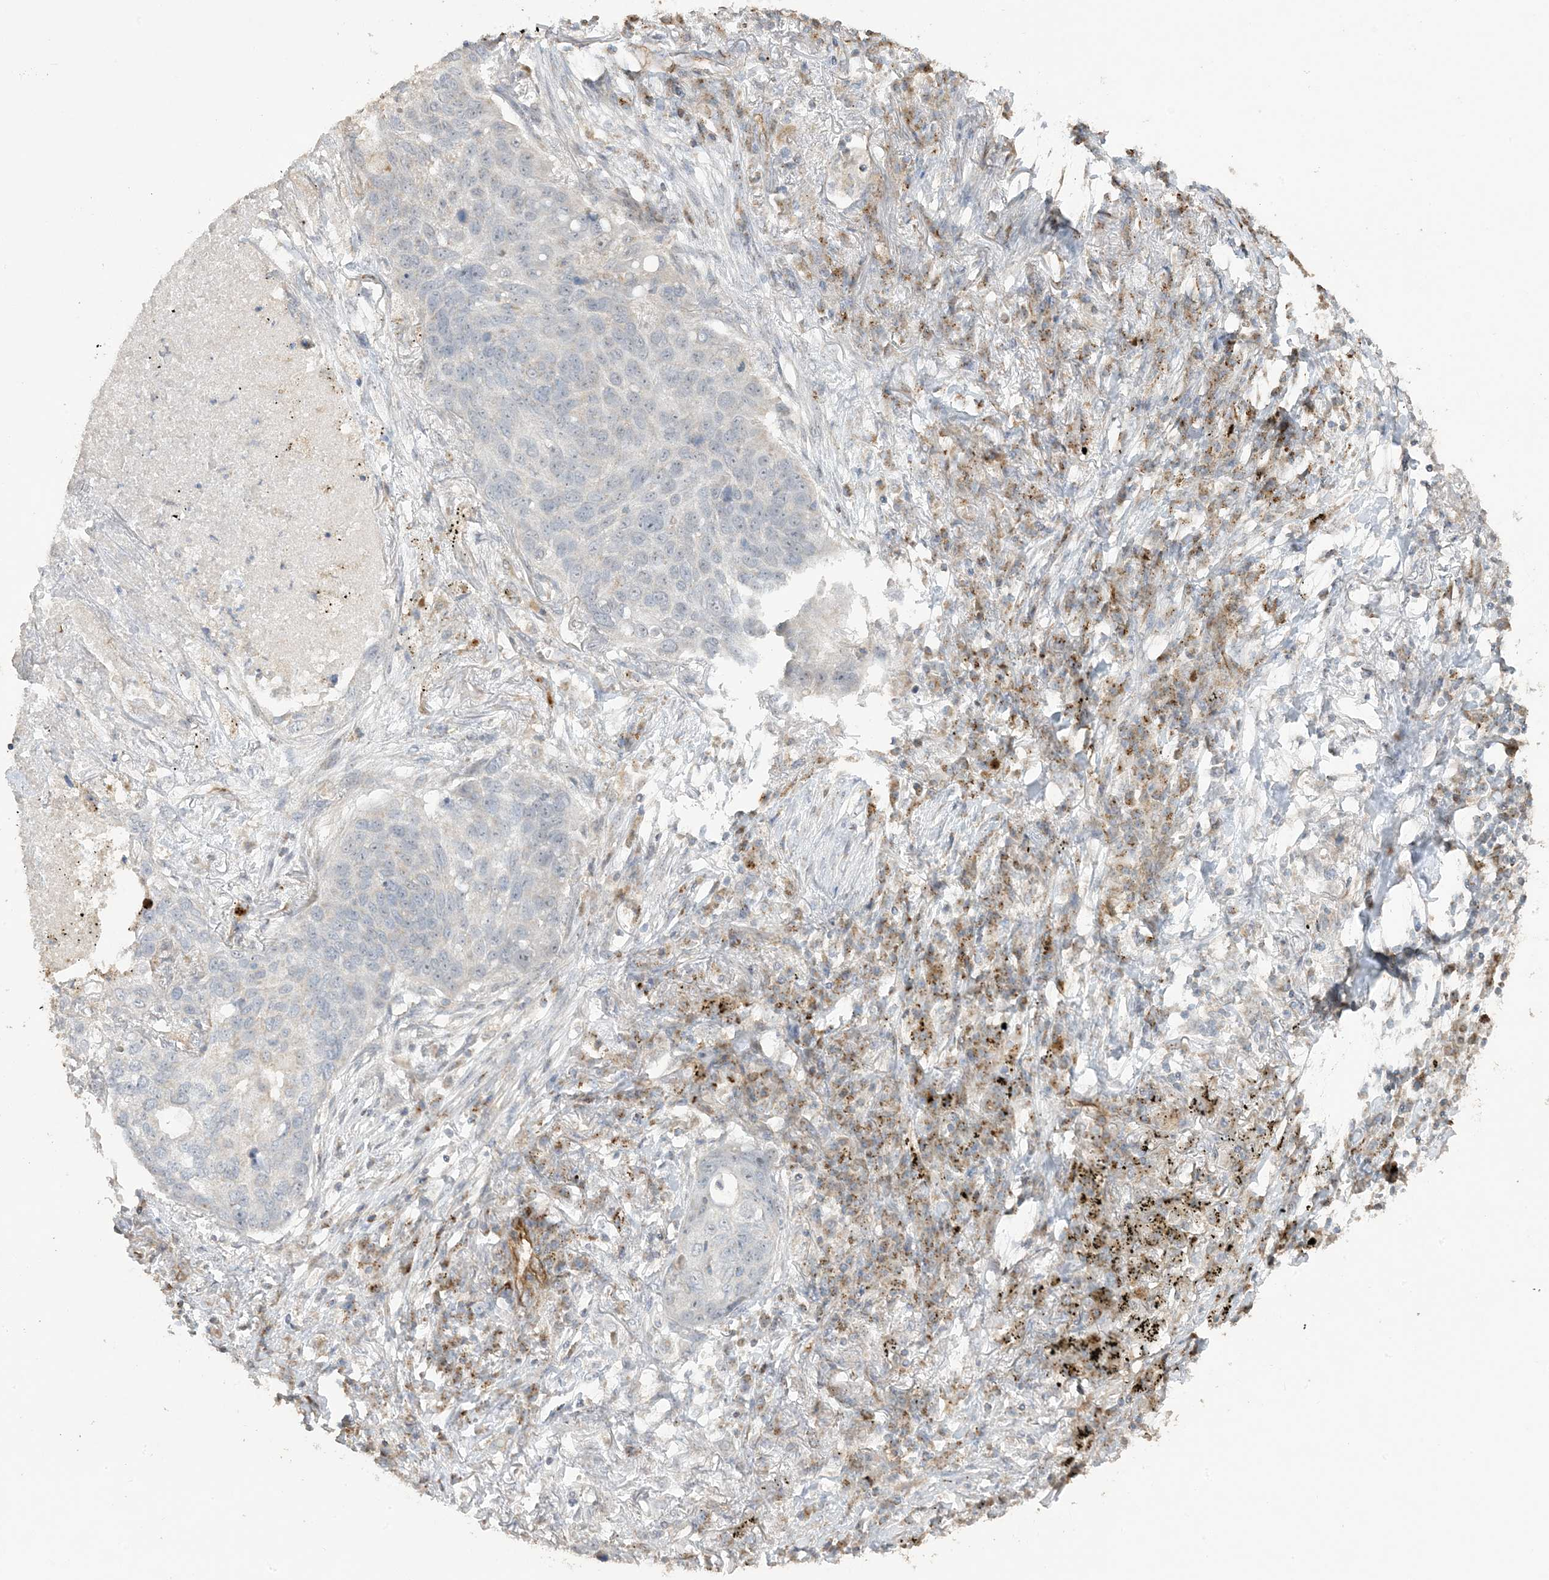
{"staining": {"intensity": "negative", "quantity": "none", "location": "none"}, "tissue": "lung cancer", "cell_type": "Tumor cells", "image_type": "cancer", "snomed": [{"axis": "morphology", "description": "Squamous cell carcinoma, NOS"}, {"axis": "topography", "description": "Lung"}], "caption": "DAB (3,3'-diaminobenzidine) immunohistochemical staining of human lung cancer (squamous cell carcinoma) demonstrates no significant expression in tumor cells. (Stains: DAB (3,3'-diaminobenzidine) immunohistochemistry (IHC) with hematoxylin counter stain, Microscopy: brightfield microscopy at high magnification).", "gene": "AGA", "patient": {"sex": "female", "age": 63}}